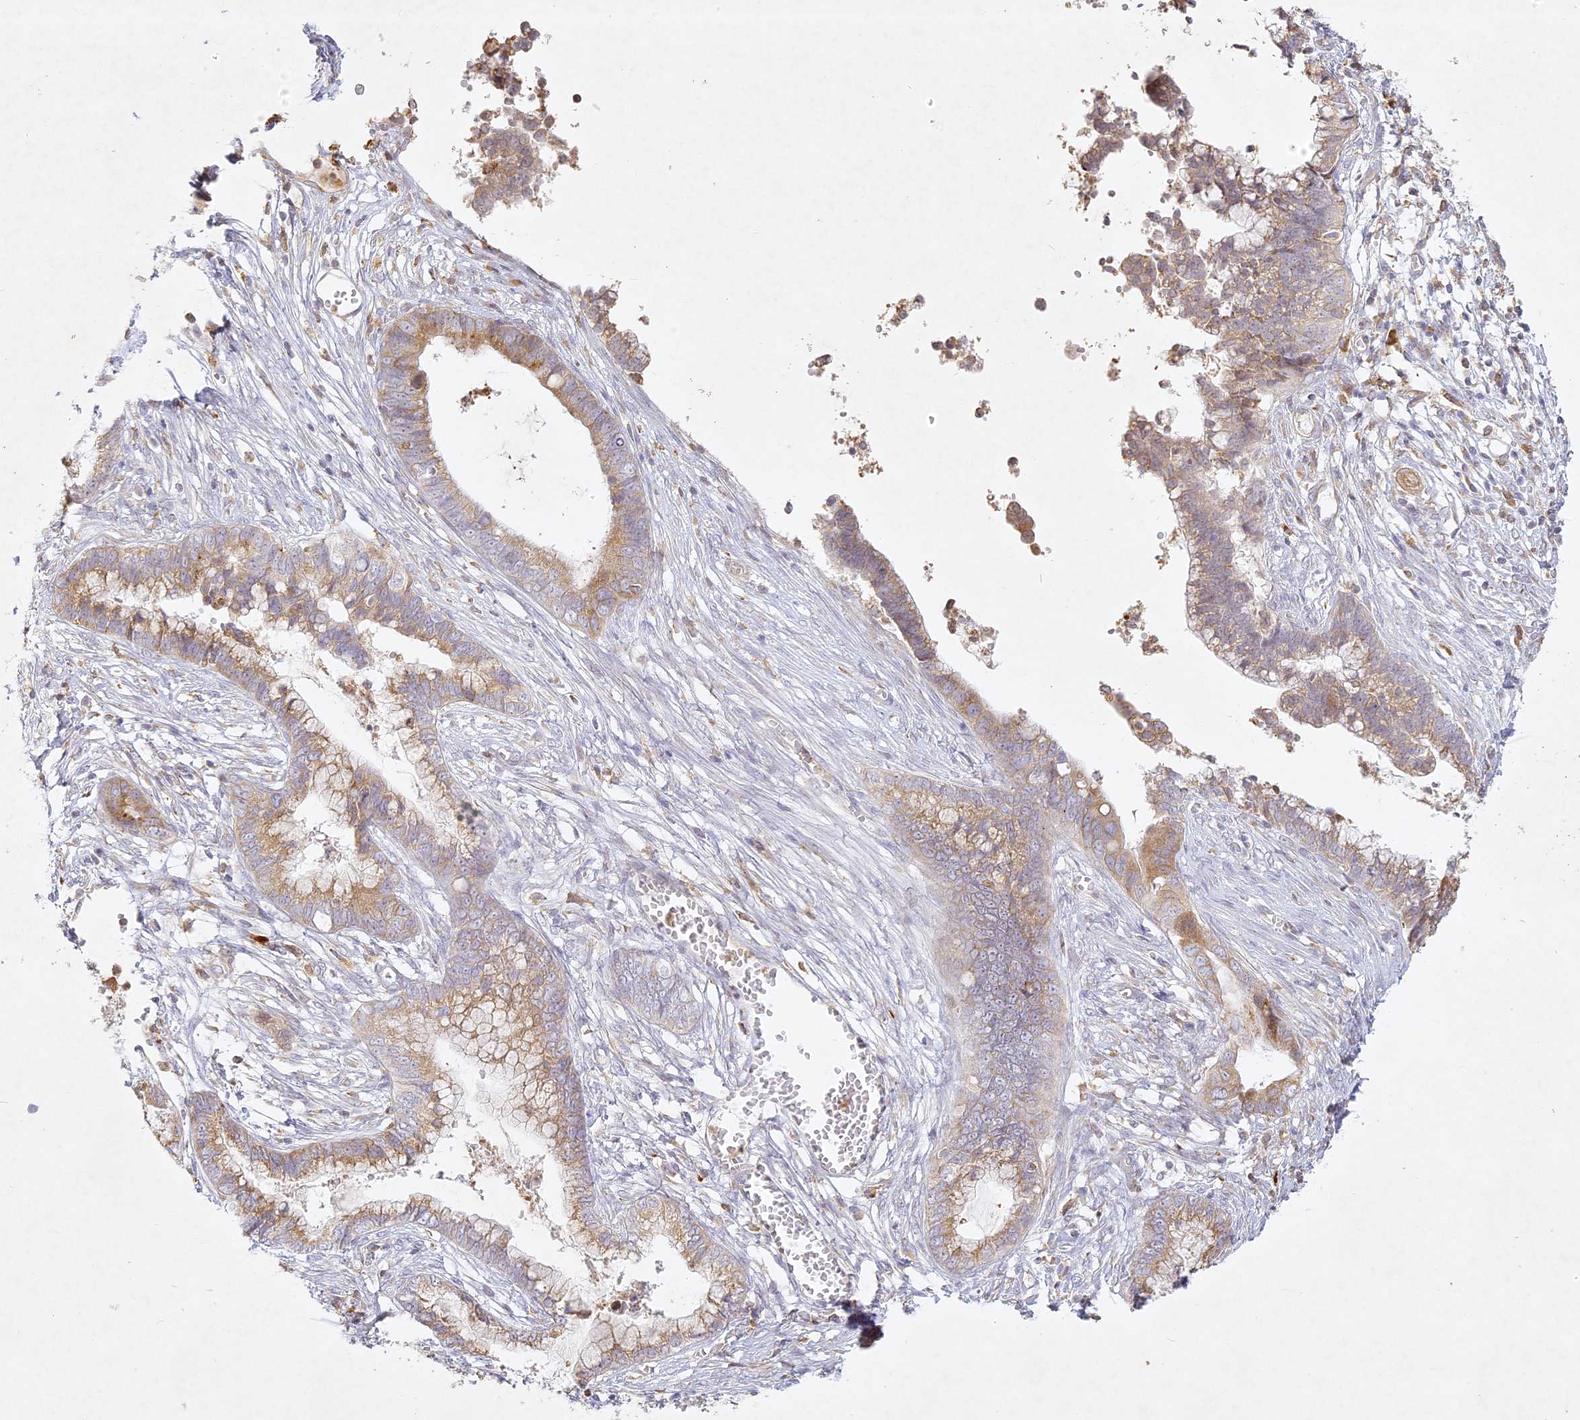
{"staining": {"intensity": "moderate", "quantity": "25%-75%", "location": "cytoplasmic/membranous"}, "tissue": "cervical cancer", "cell_type": "Tumor cells", "image_type": "cancer", "snomed": [{"axis": "morphology", "description": "Adenocarcinoma, NOS"}, {"axis": "topography", "description": "Cervix"}], "caption": "Brown immunohistochemical staining in human cervical cancer demonstrates moderate cytoplasmic/membranous expression in approximately 25%-75% of tumor cells. (IHC, brightfield microscopy, high magnification).", "gene": "SLC30A5", "patient": {"sex": "female", "age": 44}}